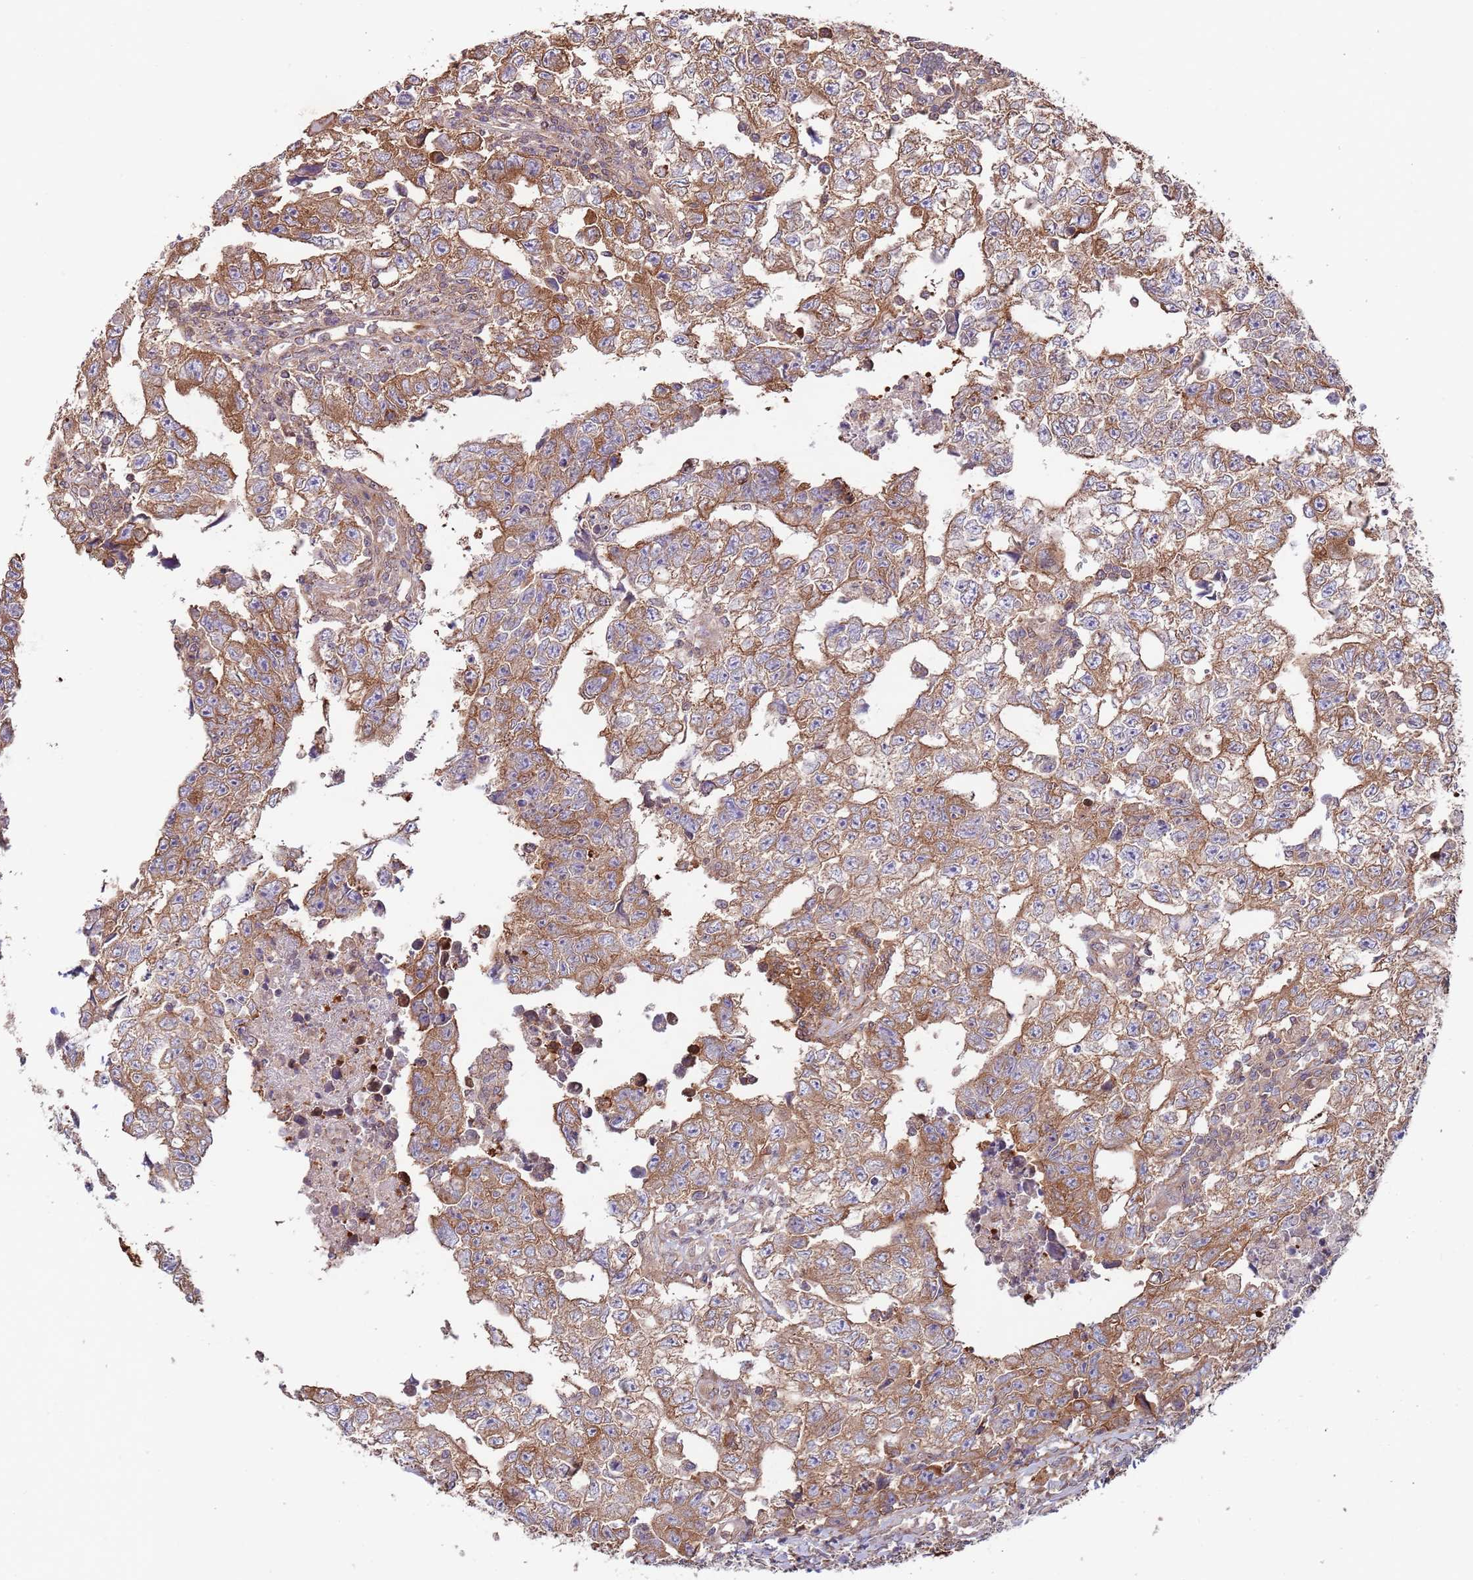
{"staining": {"intensity": "moderate", "quantity": ">75%", "location": "cytoplasmic/membranous"}, "tissue": "testis cancer", "cell_type": "Tumor cells", "image_type": "cancer", "snomed": [{"axis": "morphology", "description": "Carcinoma, Embryonal, NOS"}, {"axis": "topography", "description": "Testis"}], "caption": "Protein expression by IHC displays moderate cytoplasmic/membranous staining in about >75% of tumor cells in testis cancer.", "gene": "RNF19B", "patient": {"sex": "male", "age": 25}}